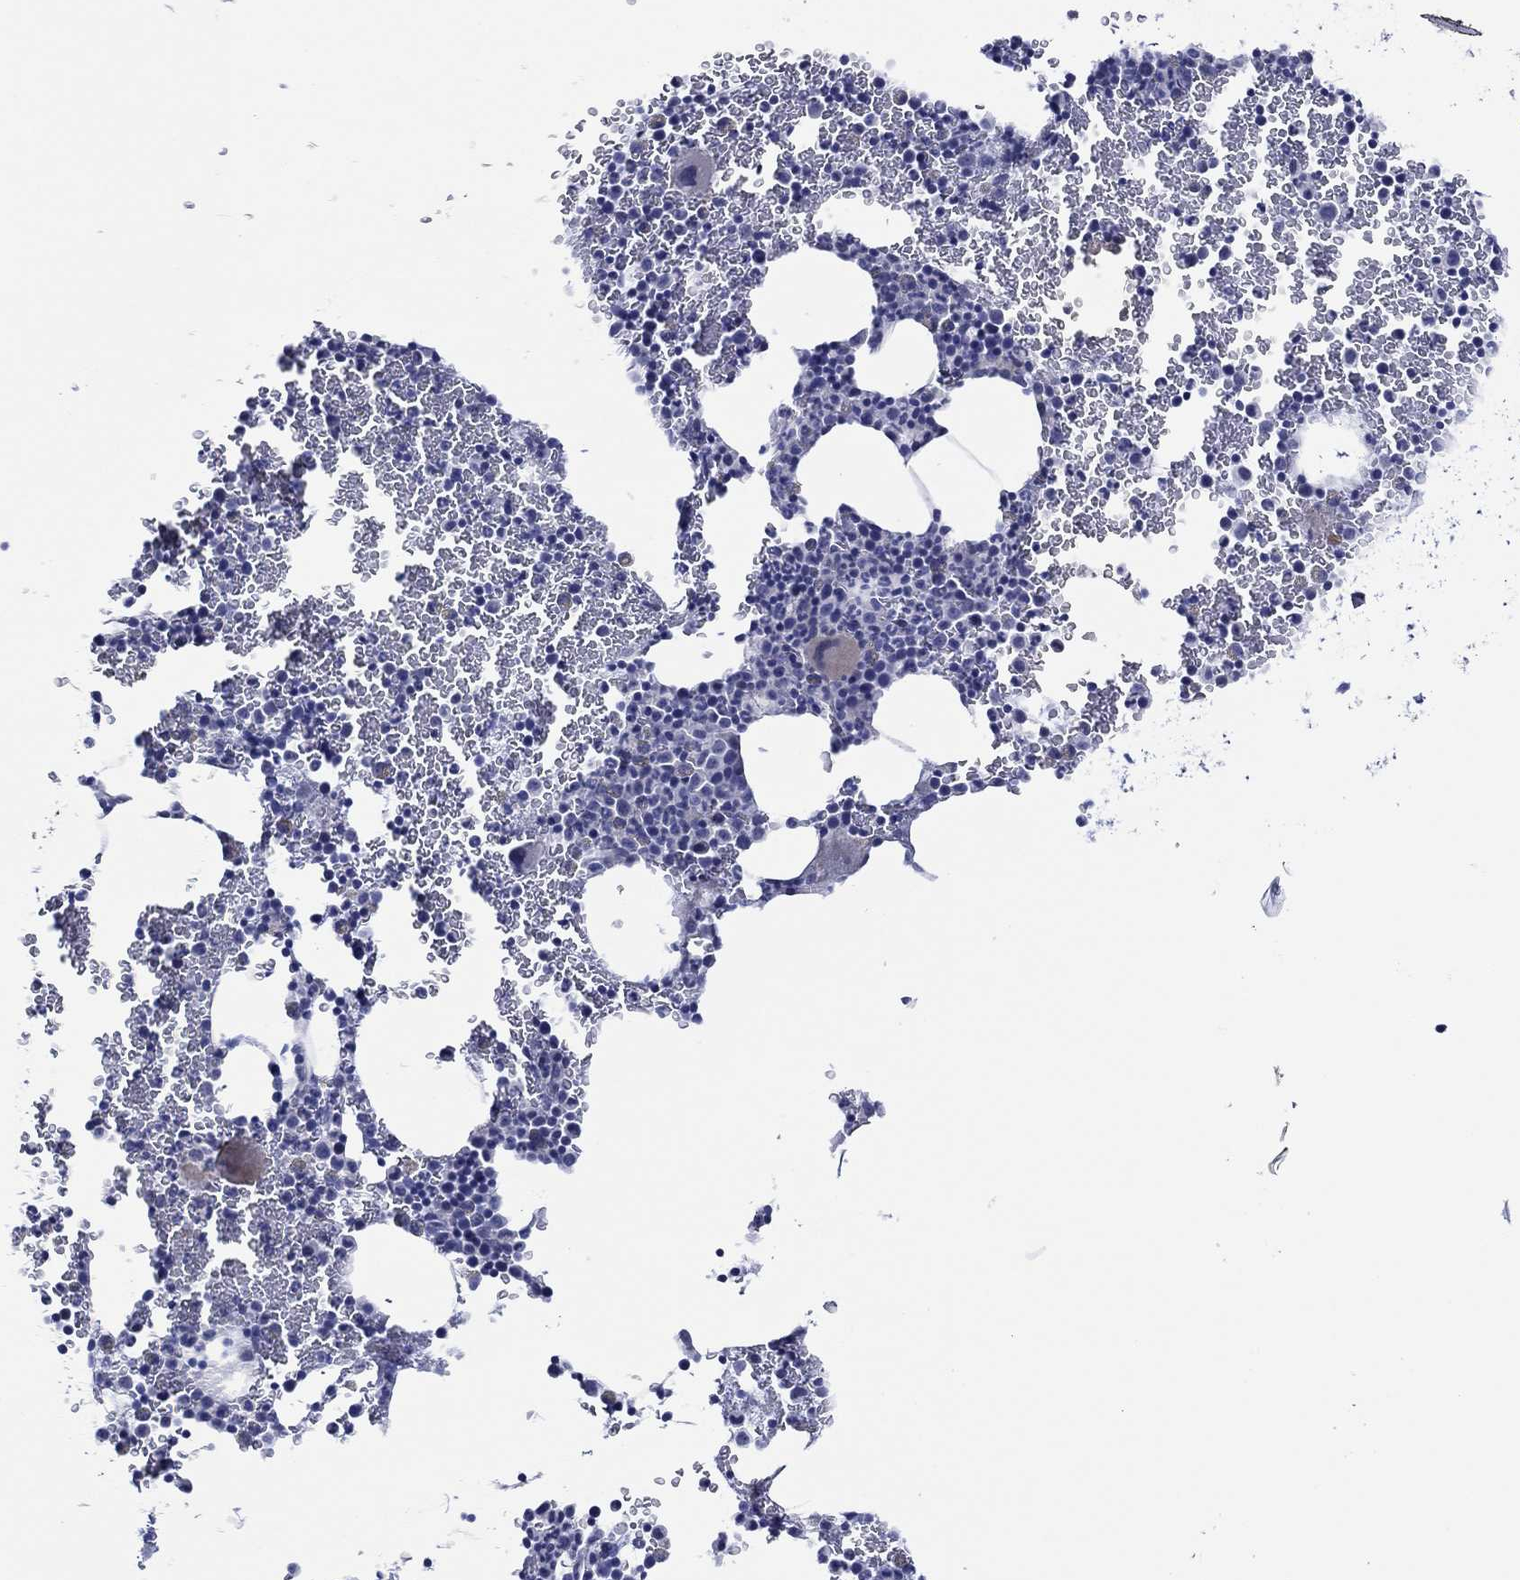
{"staining": {"intensity": "negative", "quantity": "none", "location": "none"}, "tissue": "bone marrow", "cell_type": "Hematopoietic cells", "image_type": "normal", "snomed": [{"axis": "morphology", "description": "Normal tissue, NOS"}, {"axis": "topography", "description": "Bone marrow"}], "caption": "High magnification brightfield microscopy of normal bone marrow stained with DAB (3,3'-diaminobenzidine) (brown) and counterstained with hematoxylin (blue): hematopoietic cells show no significant expression. (Stains: DAB (3,3'-diaminobenzidine) immunohistochemistry (IHC) with hematoxylin counter stain, Microscopy: brightfield microscopy at high magnification).", "gene": "TRIM31", "patient": {"sex": "male", "age": 45}}